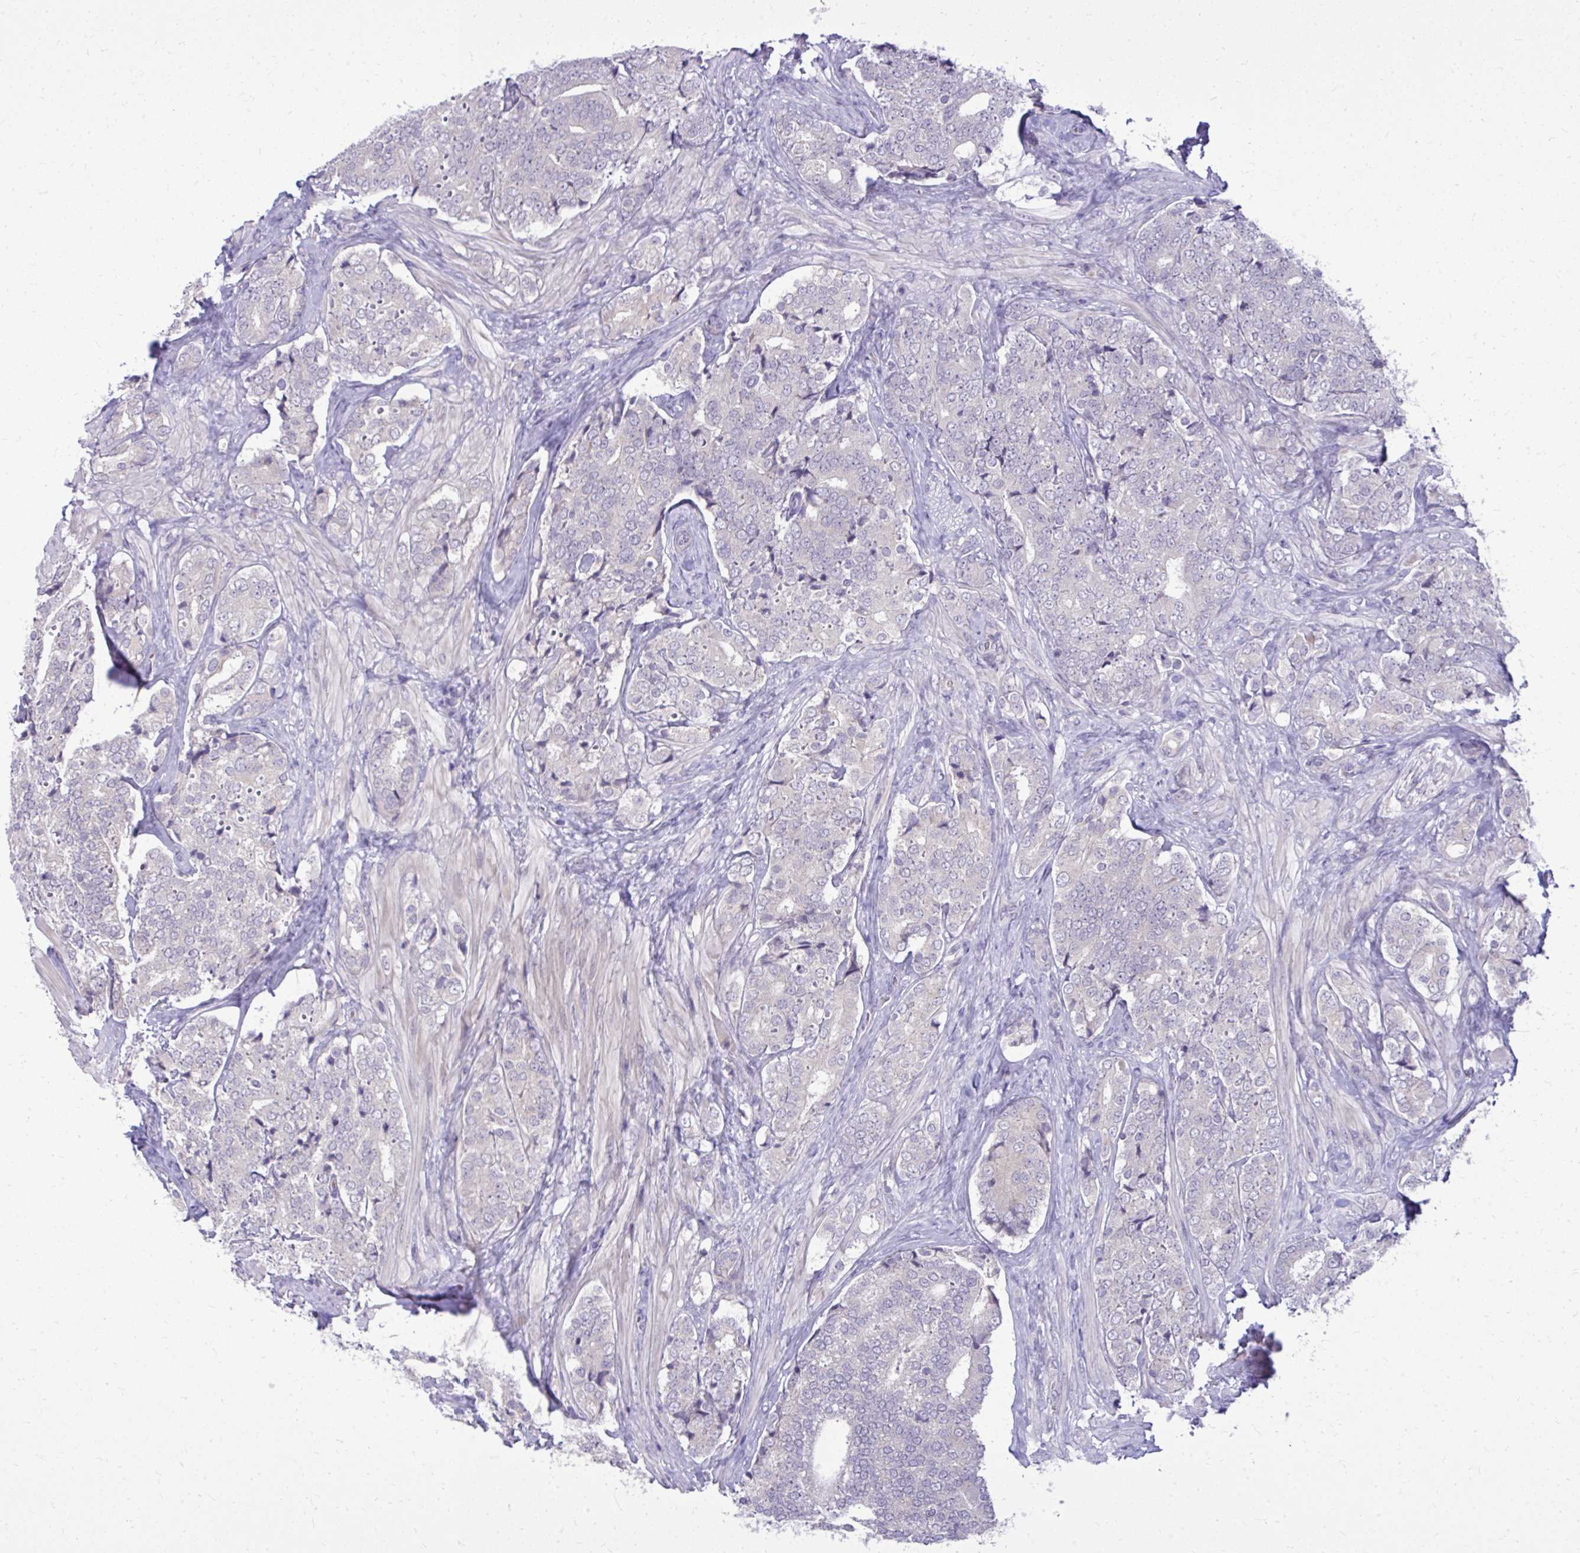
{"staining": {"intensity": "negative", "quantity": "none", "location": "none"}, "tissue": "prostate cancer", "cell_type": "Tumor cells", "image_type": "cancer", "snomed": [{"axis": "morphology", "description": "Adenocarcinoma, High grade"}, {"axis": "topography", "description": "Prostate"}], "caption": "IHC of prostate adenocarcinoma (high-grade) displays no staining in tumor cells.", "gene": "DPY19L1", "patient": {"sex": "male", "age": 62}}